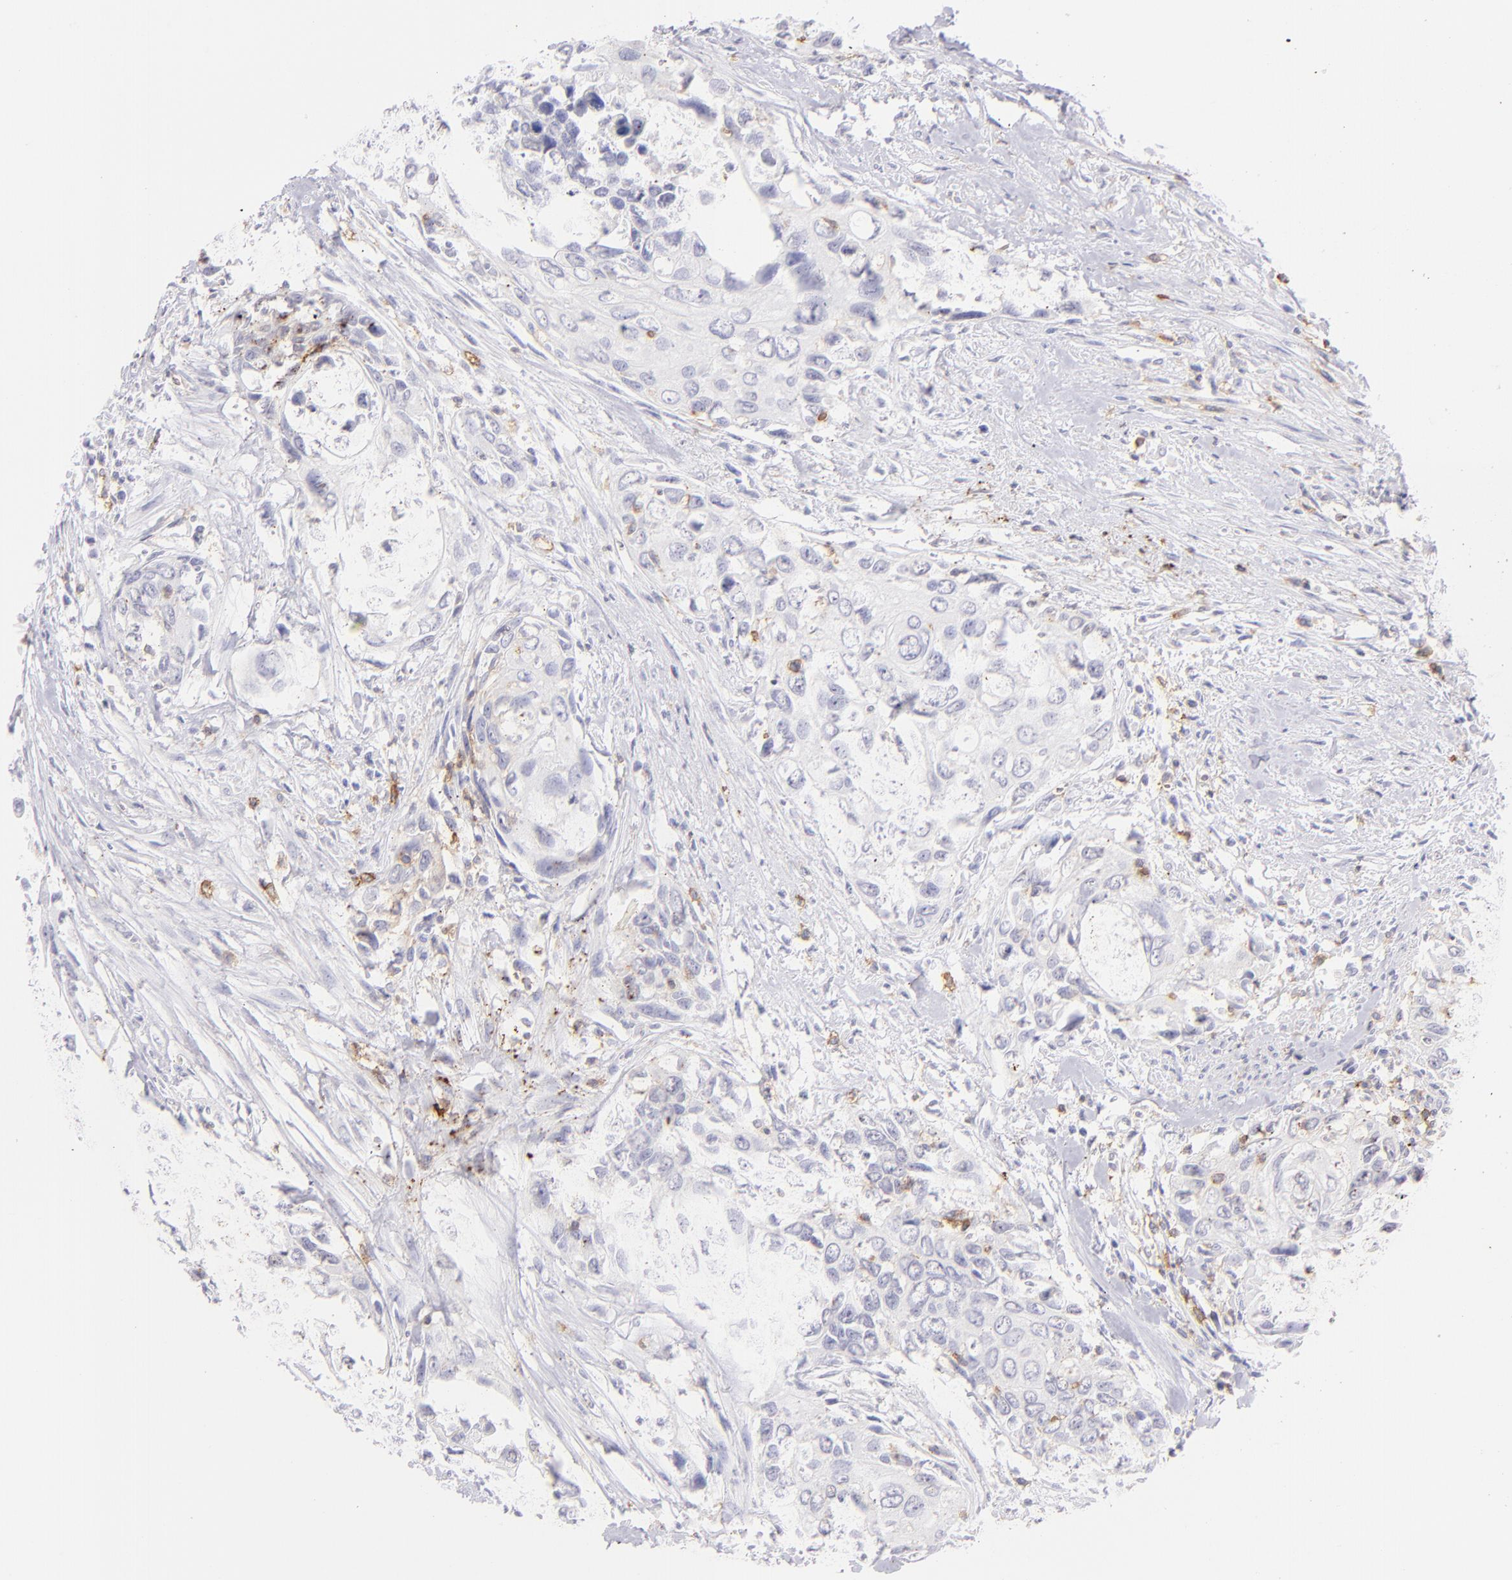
{"staining": {"intensity": "negative", "quantity": "none", "location": "none"}, "tissue": "urothelial cancer", "cell_type": "Tumor cells", "image_type": "cancer", "snomed": [{"axis": "morphology", "description": "Urothelial carcinoma, High grade"}, {"axis": "topography", "description": "Urinary bladder"}], "caption": "Immunohistochemical staining of human urothelial carcinoma (high-grade) exhibits no significant positivity in tumor cells.", "gene": "CD69", "patient": {"sex": "male", "age": 71}}